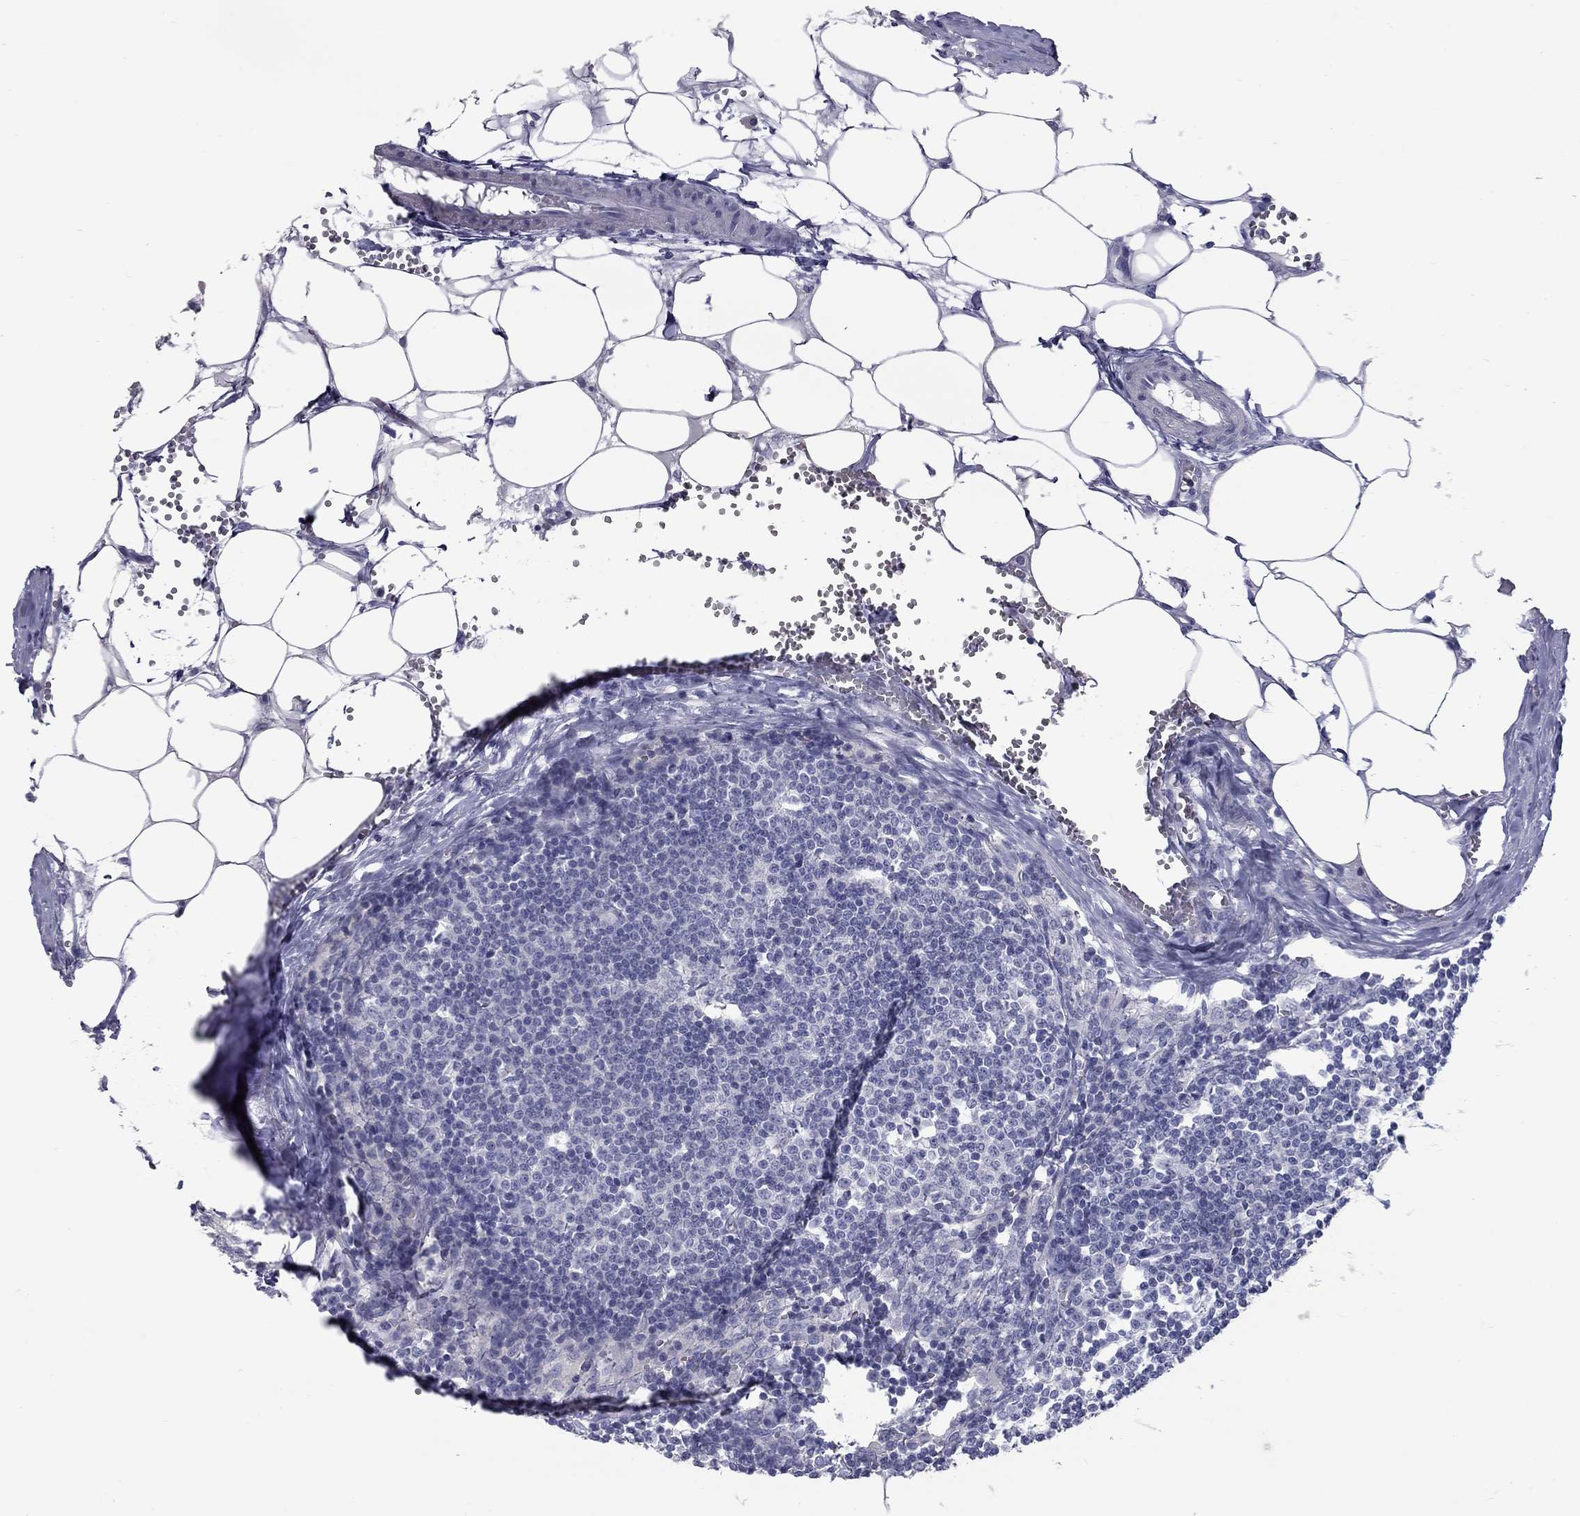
{"staining": {"intensity": "negative", "quantity": "none", "location": "none"}, "tissue": "lymph node", "cell_type": "Germinal center cells", "image_type": "normal", "snomed": [{"axis": "morphology", "description": "Normal tissue, NOS"}, {"axis": "topography", "description": "Lymph node"}], "caption": "High power microscopy histopathology image of an IHC image of unremarkable lymph node, revealing no significant expression in germinal center cells.", "gene": "KIRREL2", "patient": {"sex": "male", "age": 55}}